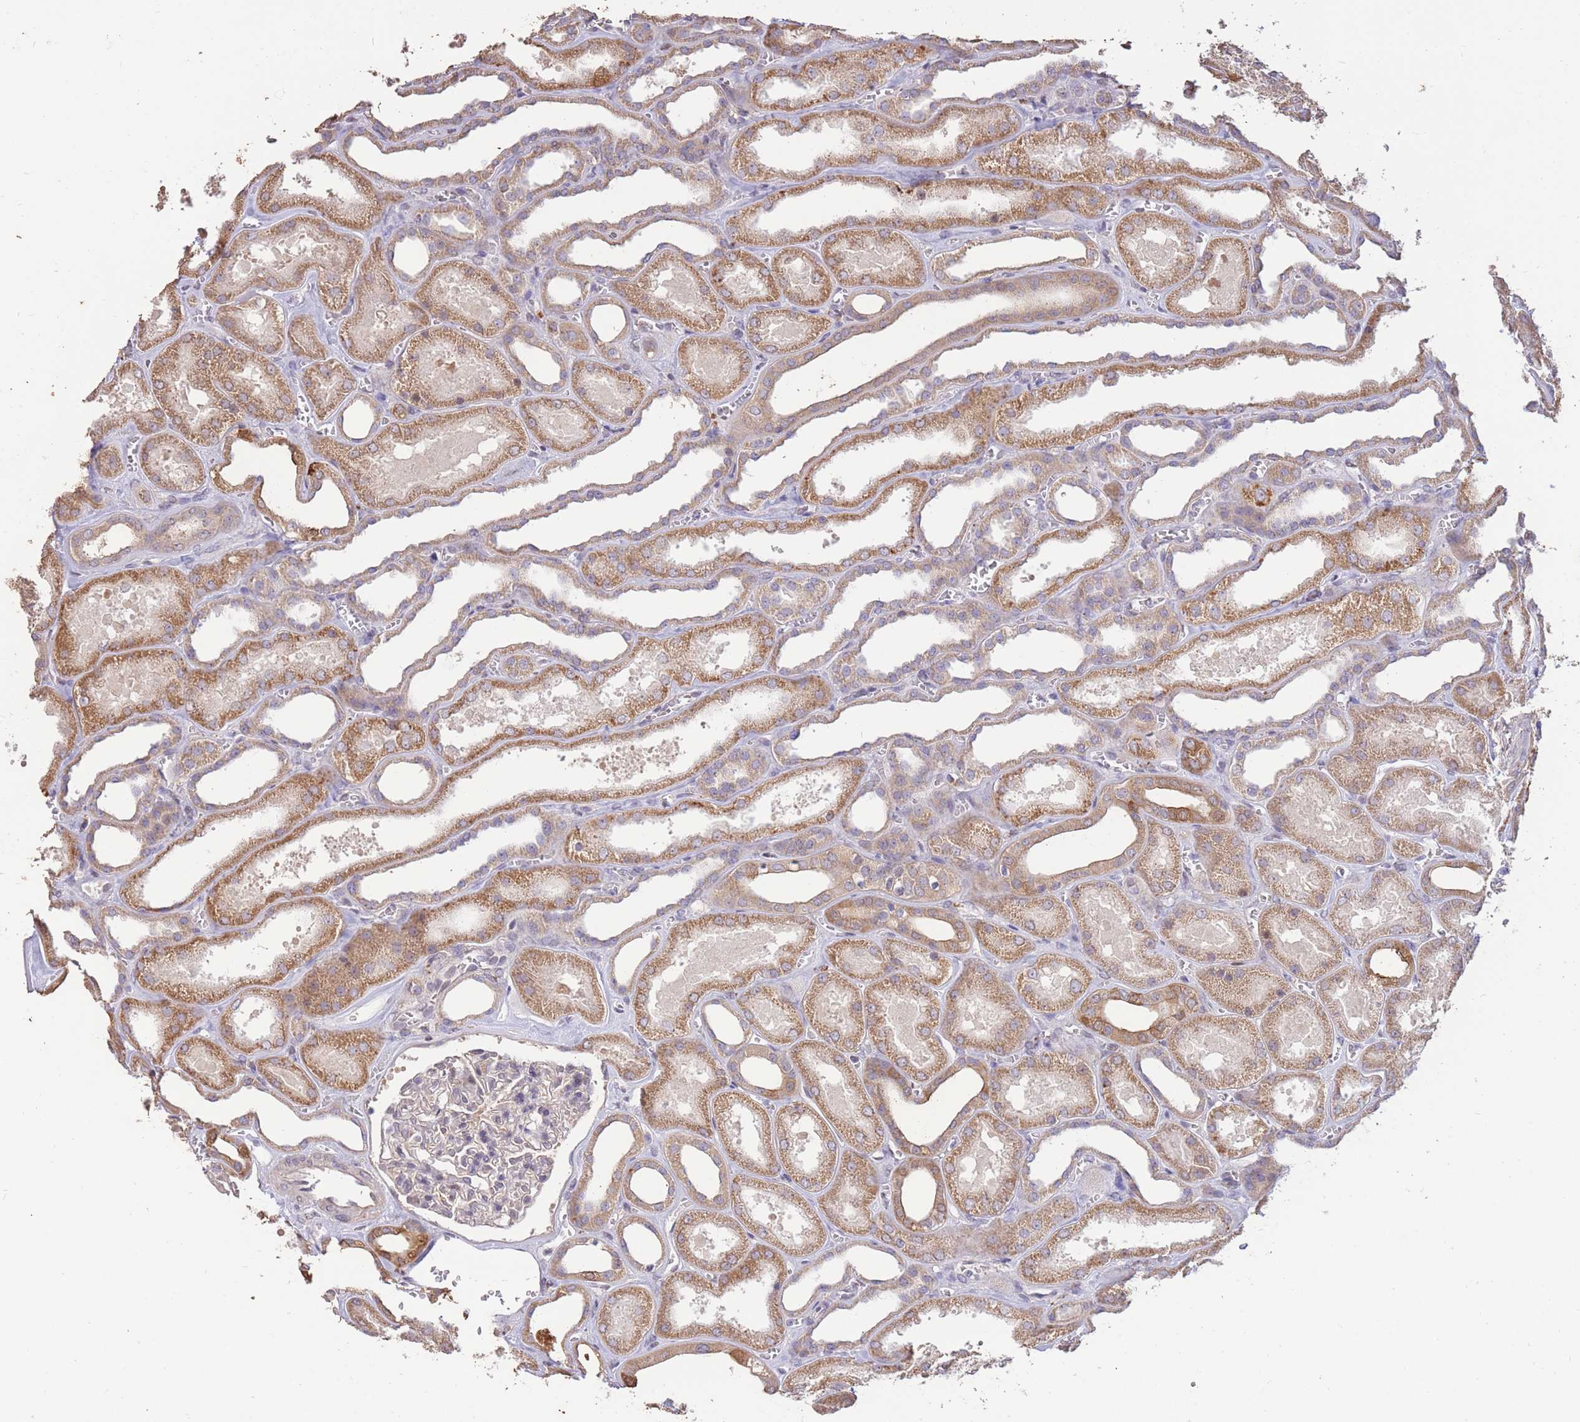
{"staining": {"intensity": "negative", "quantity": "none", "location": "none"}, "tissue": "kidney", "cell_type": "Cells in glomeruli", "image_type": "normal", "snomed": [{"axis": "morphology", "description": "Normal tissue, NOS"}, {"axis": "morphology", "description": "Adenocarcinoma, NOS"}, {"axis": "topography", "description": "Kidney"}], "caption": "IHC of unremarkable human kidney exhibits no expression in cells in glomeruli. Nuclei are stained in blue.", "gene": "RGS14", "patient": {"sex": "female", "age": 68}}